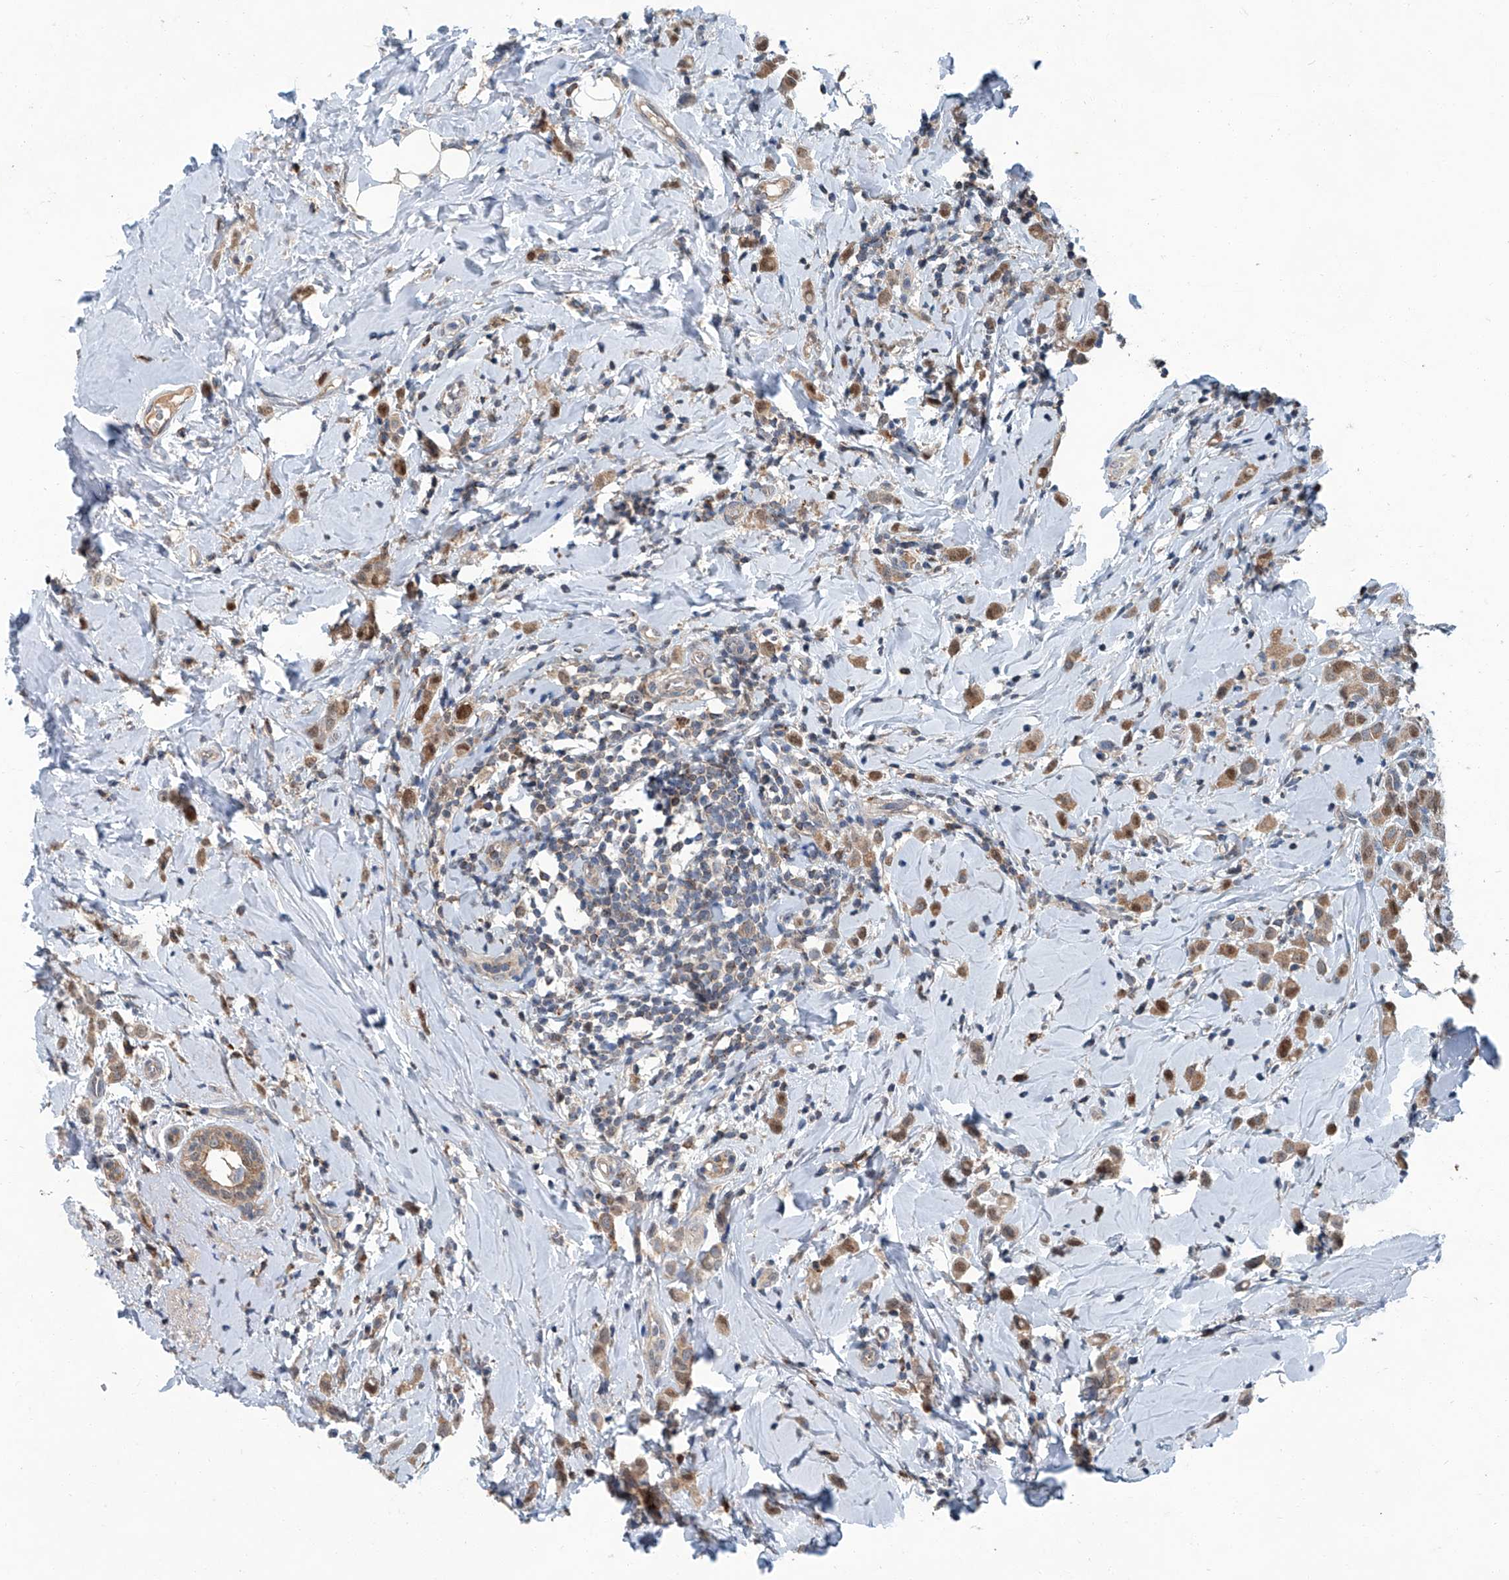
{"staining": {"intensity": "moderate", "quantity": ">75%", "location": "cytoplasmic/membranous"}, "tissue": "breast cancer", "cell_type": "Tumor cells", "image_type": "cancer", "snomed": [{"axis": "morphology", "description": "Lobular carcinoma"}, {"axis": "topography", "description": "Breast"}], "caption": "An immunohistochemistry micrograph of tumor tissue is shown. Protein staining in brown shows moderate cytoplasmic/membranous positivity in lobular carcinoma (breast) within tumor cells.", "gene": "CLK1", "patient": {"sex": "female", "age": 47}}